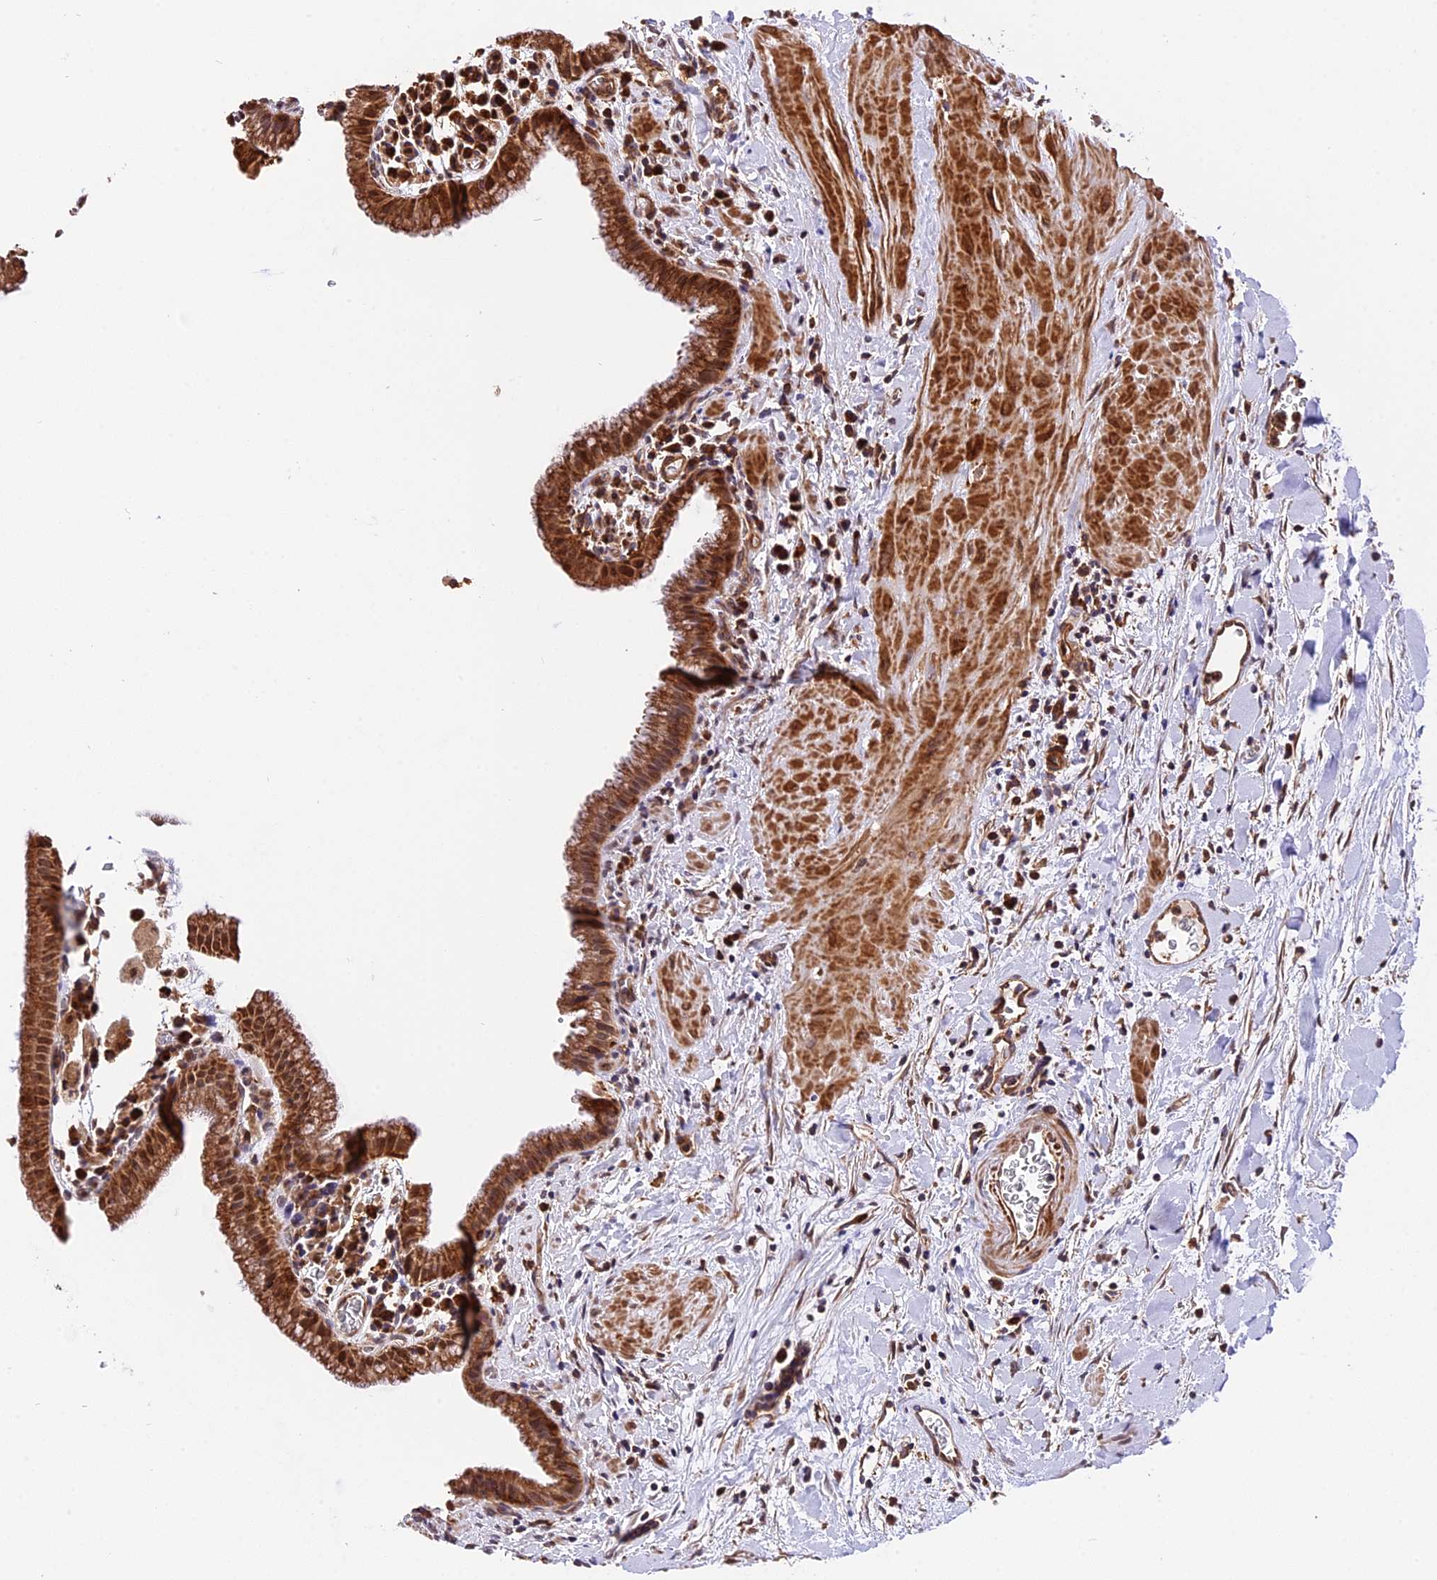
{"staining": {"intensity": "strong", "quantity": ">75%", "location": "cytoplasmic/membranous"}, "tissue": "gallbladder", "cell_type": "Glandular cells", "image_type": "normal", "snomed": [{"axis": "morphology", "description": "Normal tissue, NOS"}, {"axis": "topography", "description": "Gallbladder"}], "caption": "Immunohistochemical staining of unremarkable gallbladder exhibits >75% levels of strong cytoplasmic/membranous protein positivity in approximately >75% of glandular cells.", "gene": "HERPUD1", "patient": {"sex": "male", "age": 78}}